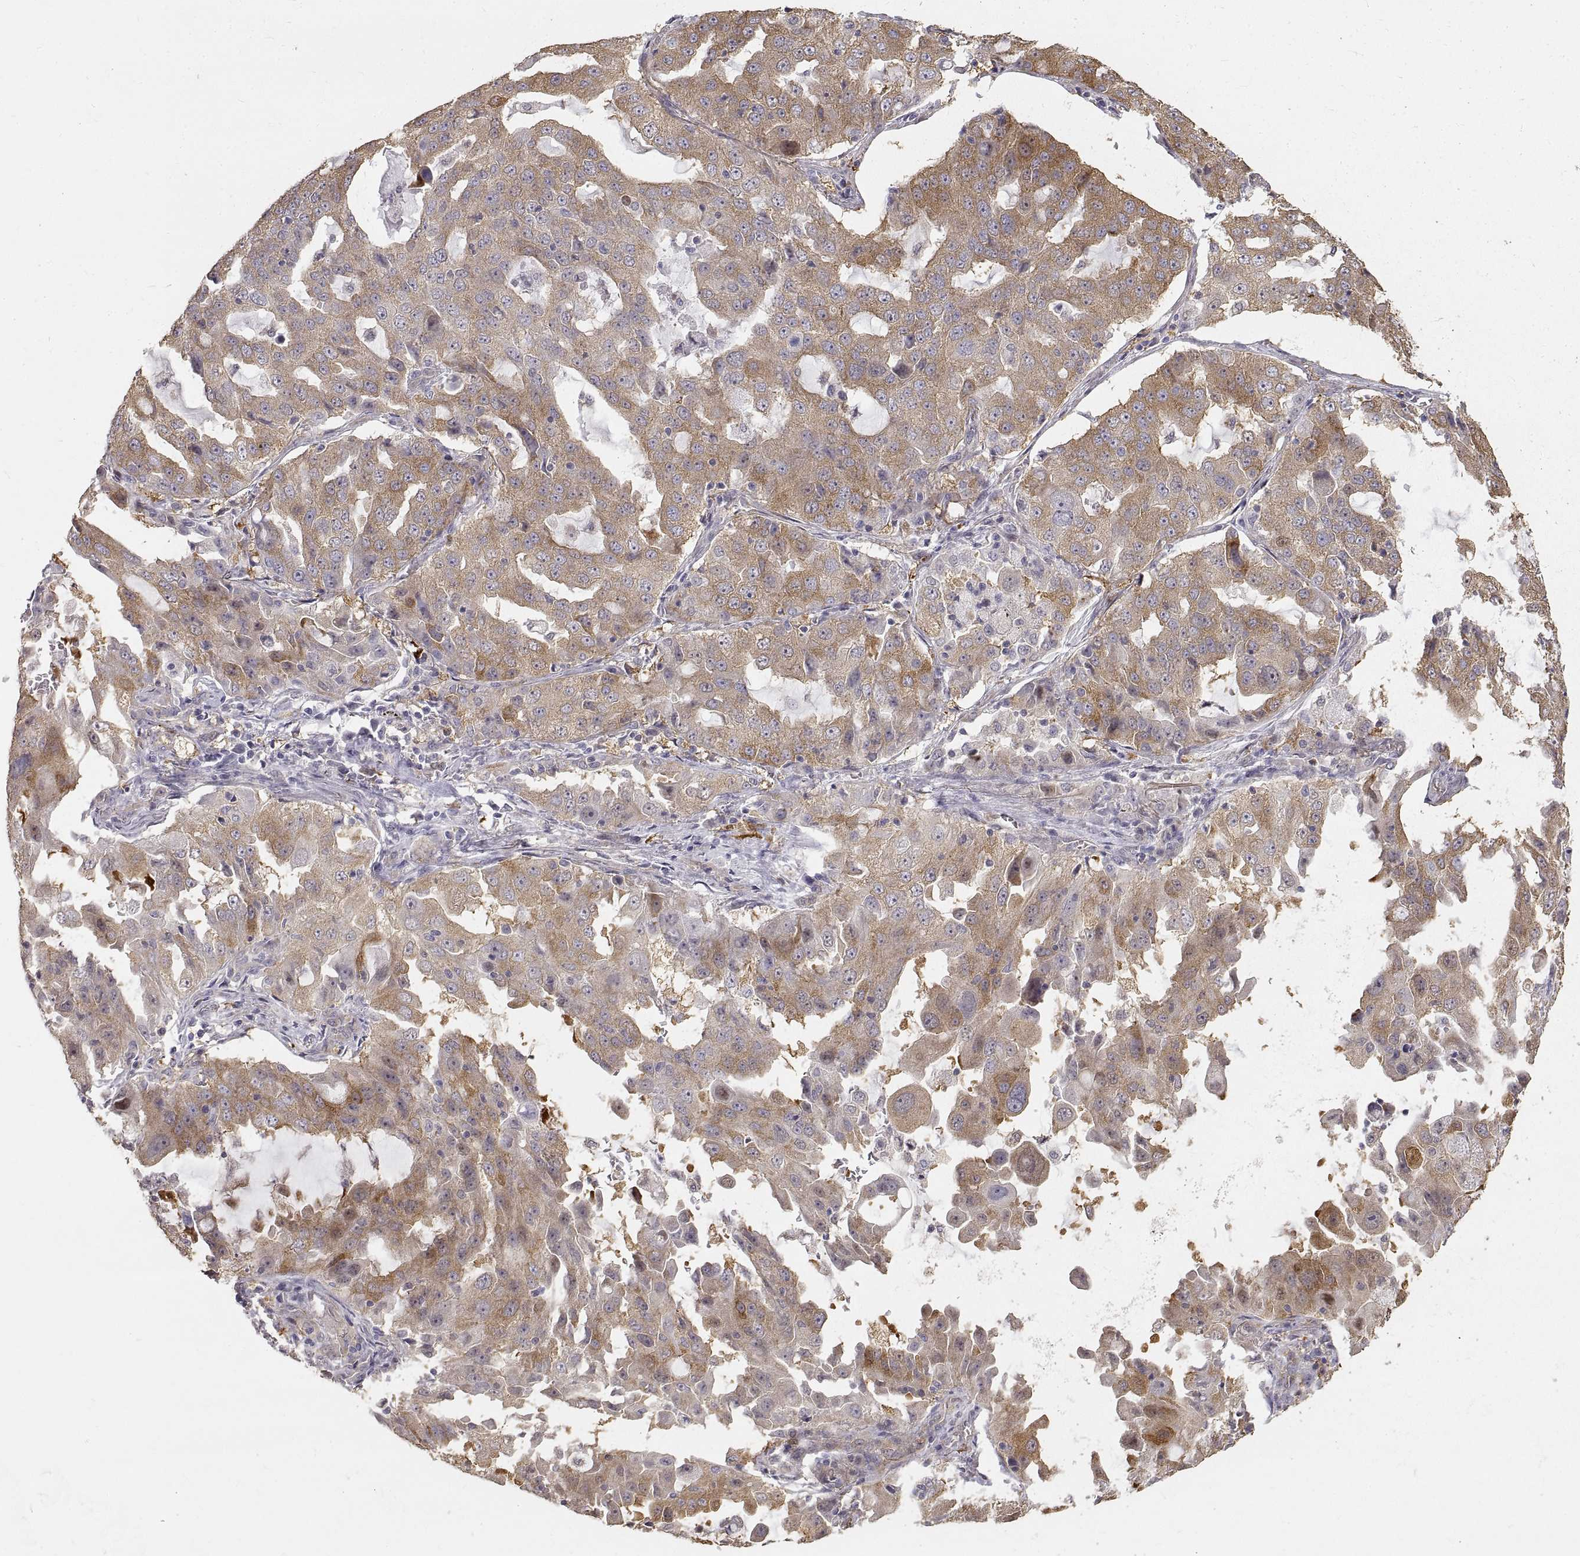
{"staining": {"intensity": "moderate", "quantity": "25%-75%", "location": "cytoplasmic/membranous"}, "tissue": "lung cancer", "cell_type": "Tumor cells", "image_type": "cancer", "snomed": [{"axis": "morphology", "description": "Adenocarcinoma, NOS"}, {"axis": "topography", "description": "Lung"}], "caption": "High-magnification brightfield microscopy of lung cancer stained with DAB (3,3'-diaminobenzidine) (brown) and counterstained with hematoxylin (blue). tumor cells exhibit moderate cytoplasmic/membranous positivity is appreciated in approximately25%-75% of cells.", "gene": "HSP90AB1", "patient": {"sex": "female", "age": 61}}